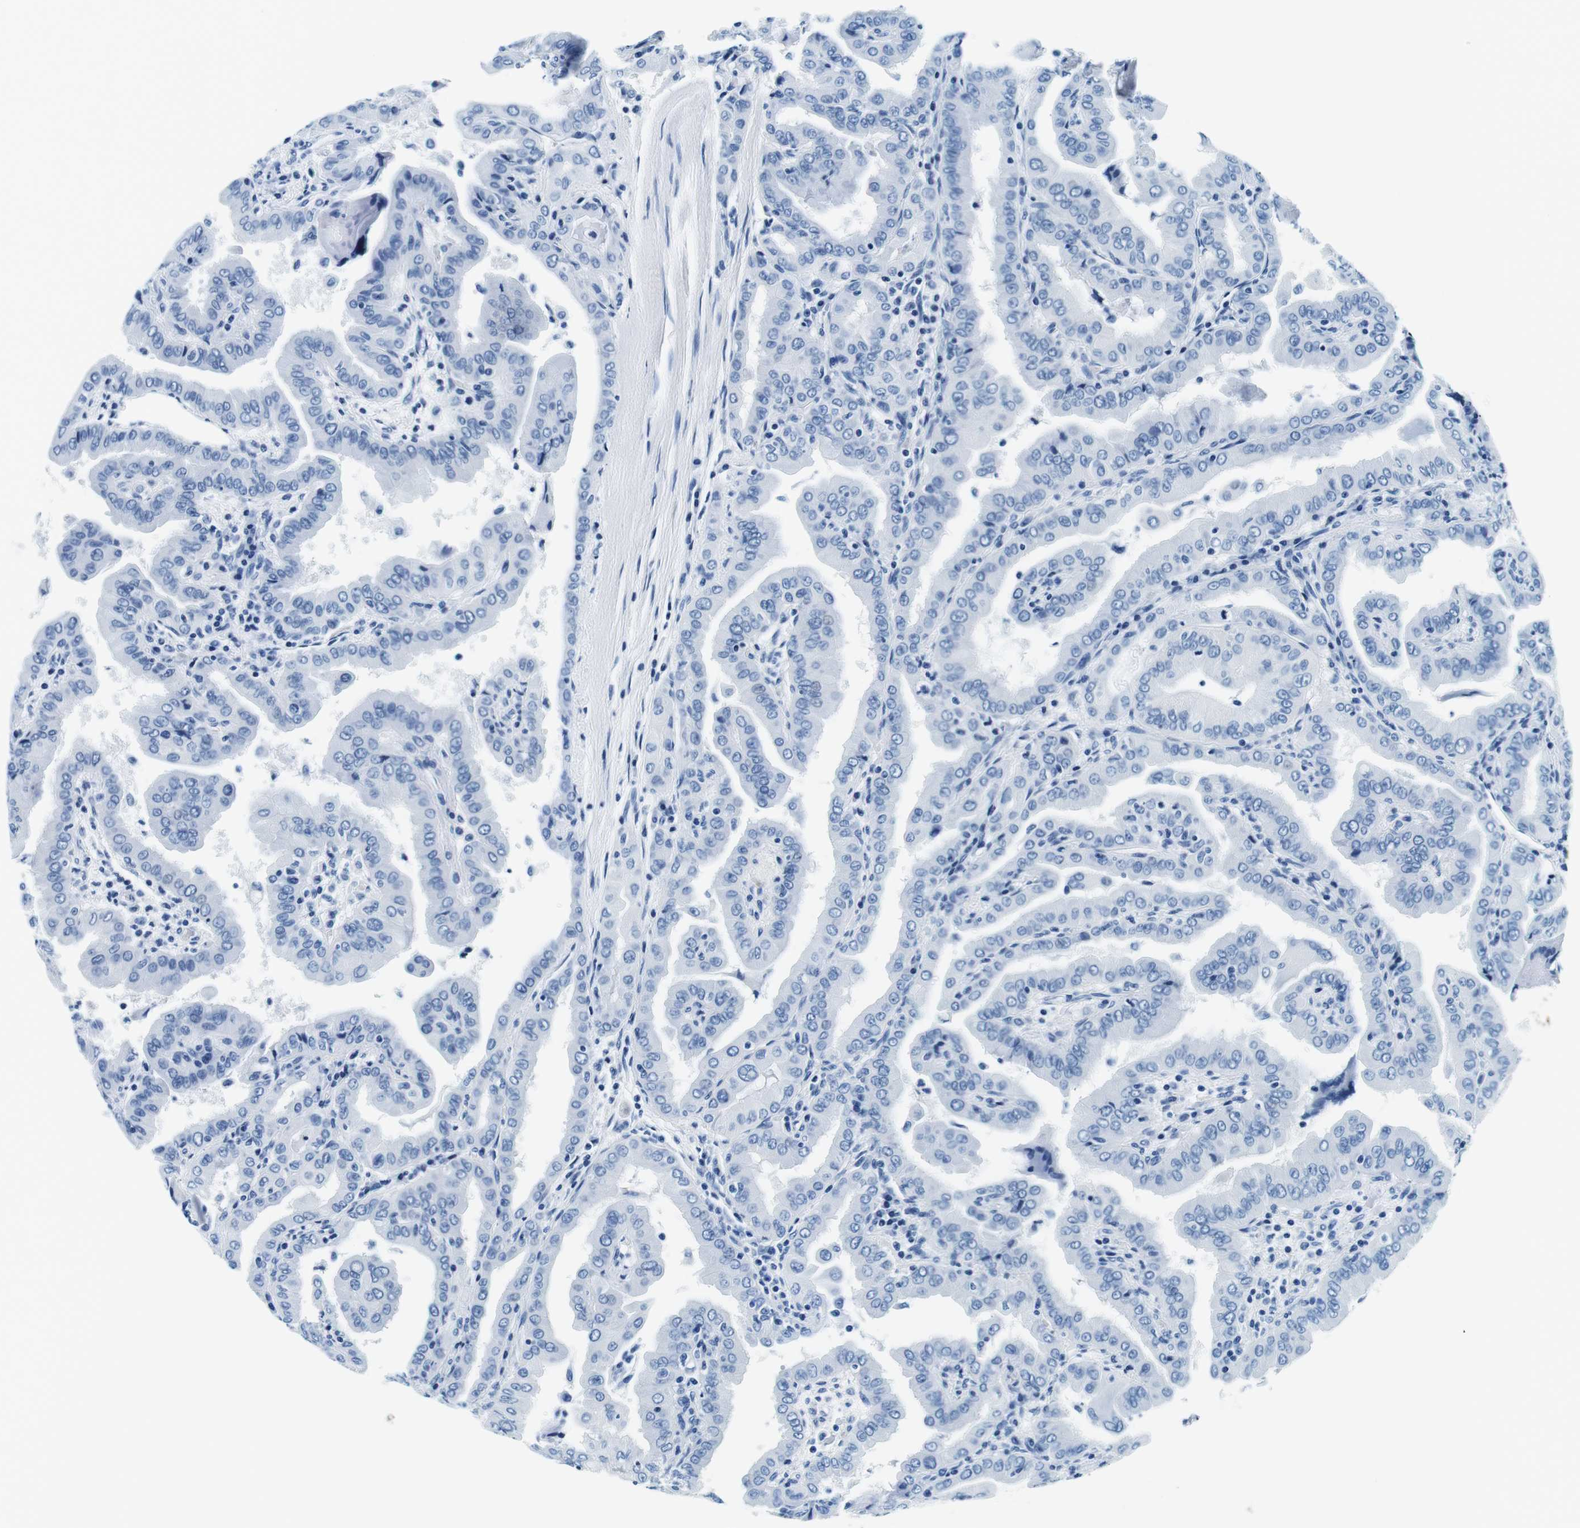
{"staining": {"intensity": "negative", "quantity": "none", "location": "none"}, "tissue": "thyroid cancer", "cell_type": "Tumor cells", "image_type": "cancer", "snomed": [{"axis": "morphology", "description": "Papillary adenocarcinoma, NOS"}, {"axis": "topography", "description": "Thyroid gland"}], "caption": "Image shows no significant protein staining in tumor cells of thyroid cancer (papillary adenocarcinoma).", "gene": "ELANE", "patient": {"sex": "male", "age": 33}}